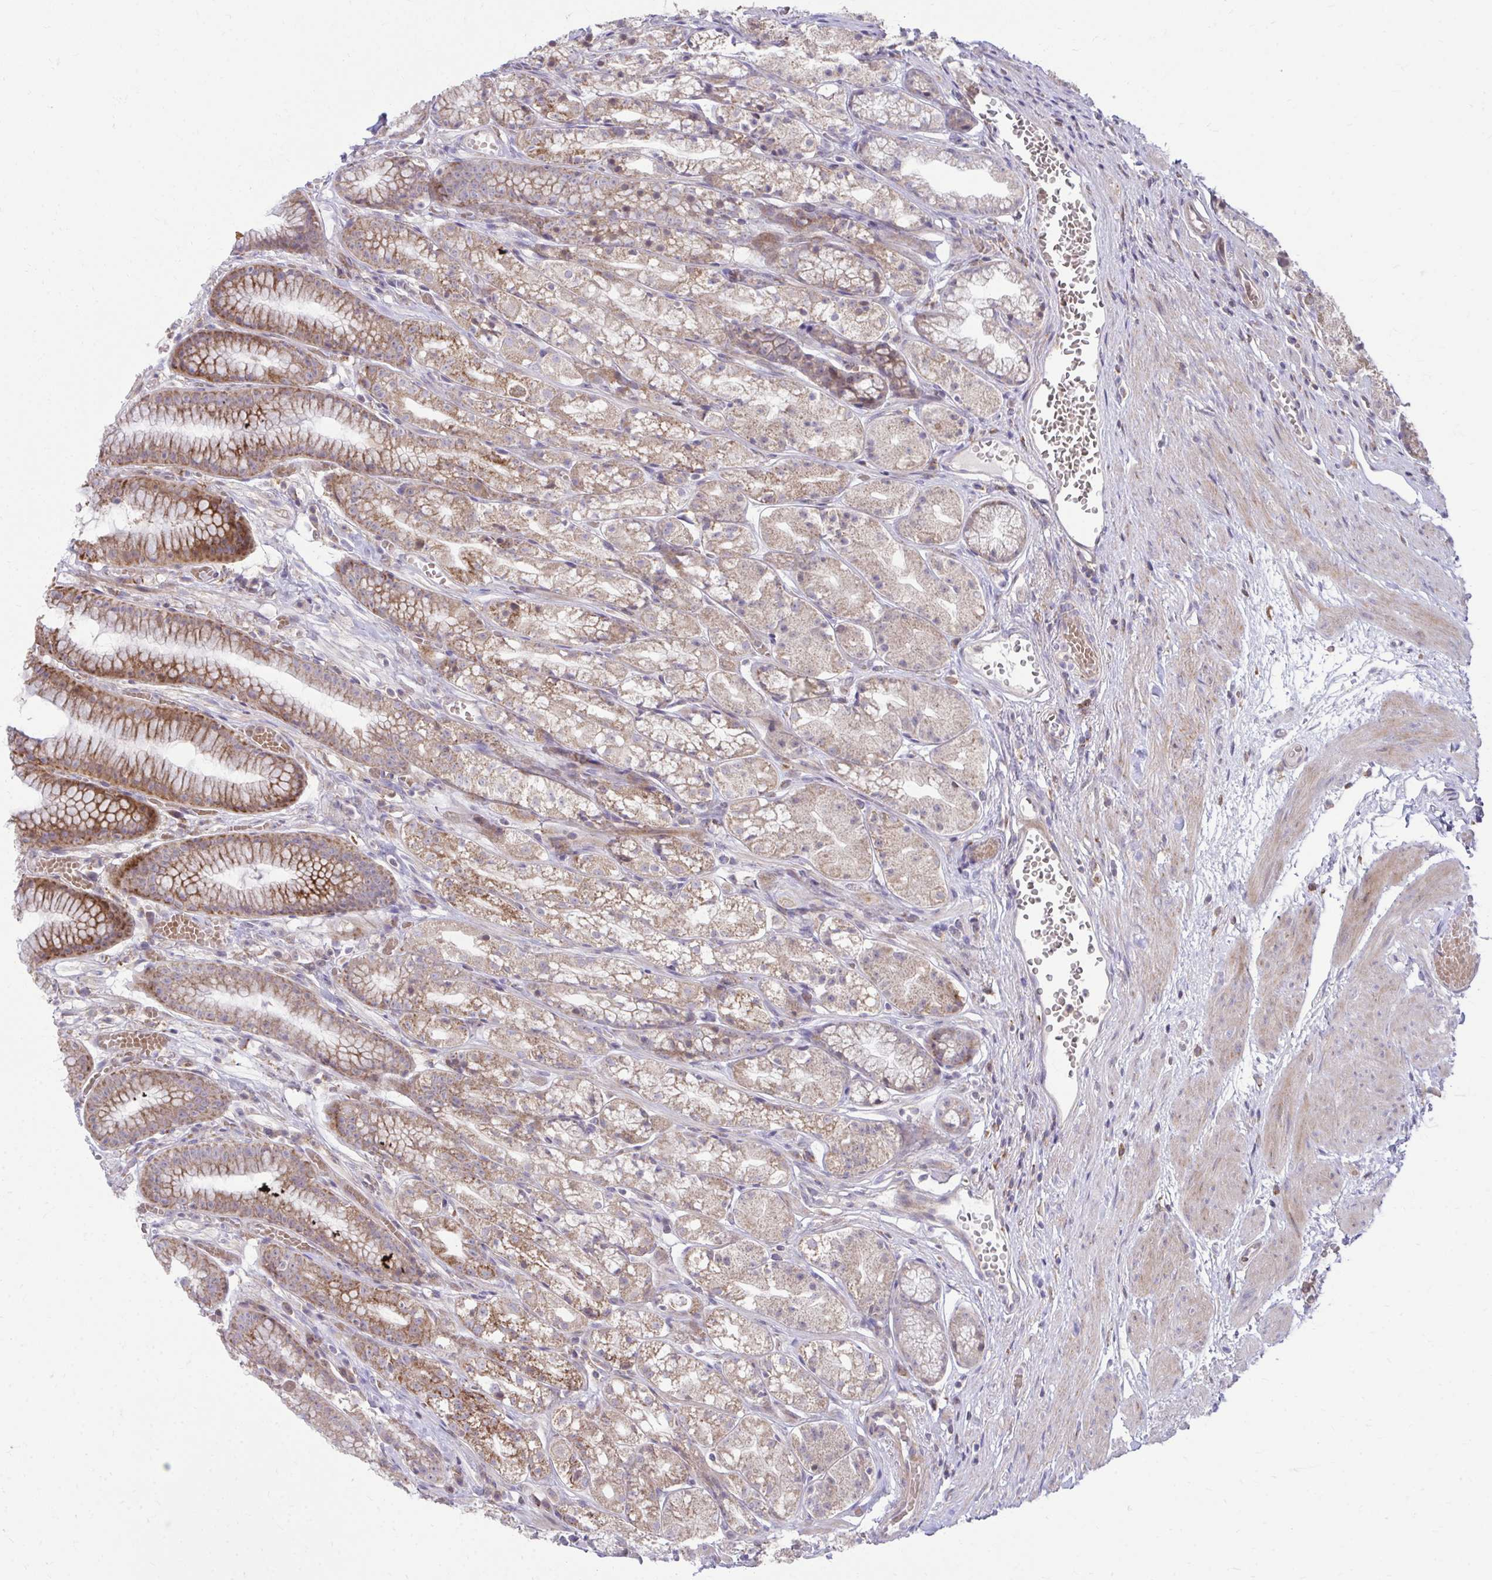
{"staining": {"intensity": "moderate", "quantity": "25%-75%", "location": "cytoplasmic/membranous"}, "tissue": "stomach", "cell_type": "Glandular cells", "image_type": "normal", "snomed": [{"axis": "morphology", "description": "Normal tissue, NOS"}, {"axis": "topography", "description": "Smooth muscle"}, {"axis": "topography", "description": "Stomach"}], "caption": "DAB (3,3'-diaminobenzidine) immunohistochemical staining of benign human stomach shows moderate cytoplasmic/membranous protein staining in about 25%-75% of glandular cells. (DAB (3,3'-diaminobenzidine) = brown stain, brightfield microscopy at high magnification).", "gene": "C16orf54", "patient": {"sex": "male", "age": 70}}